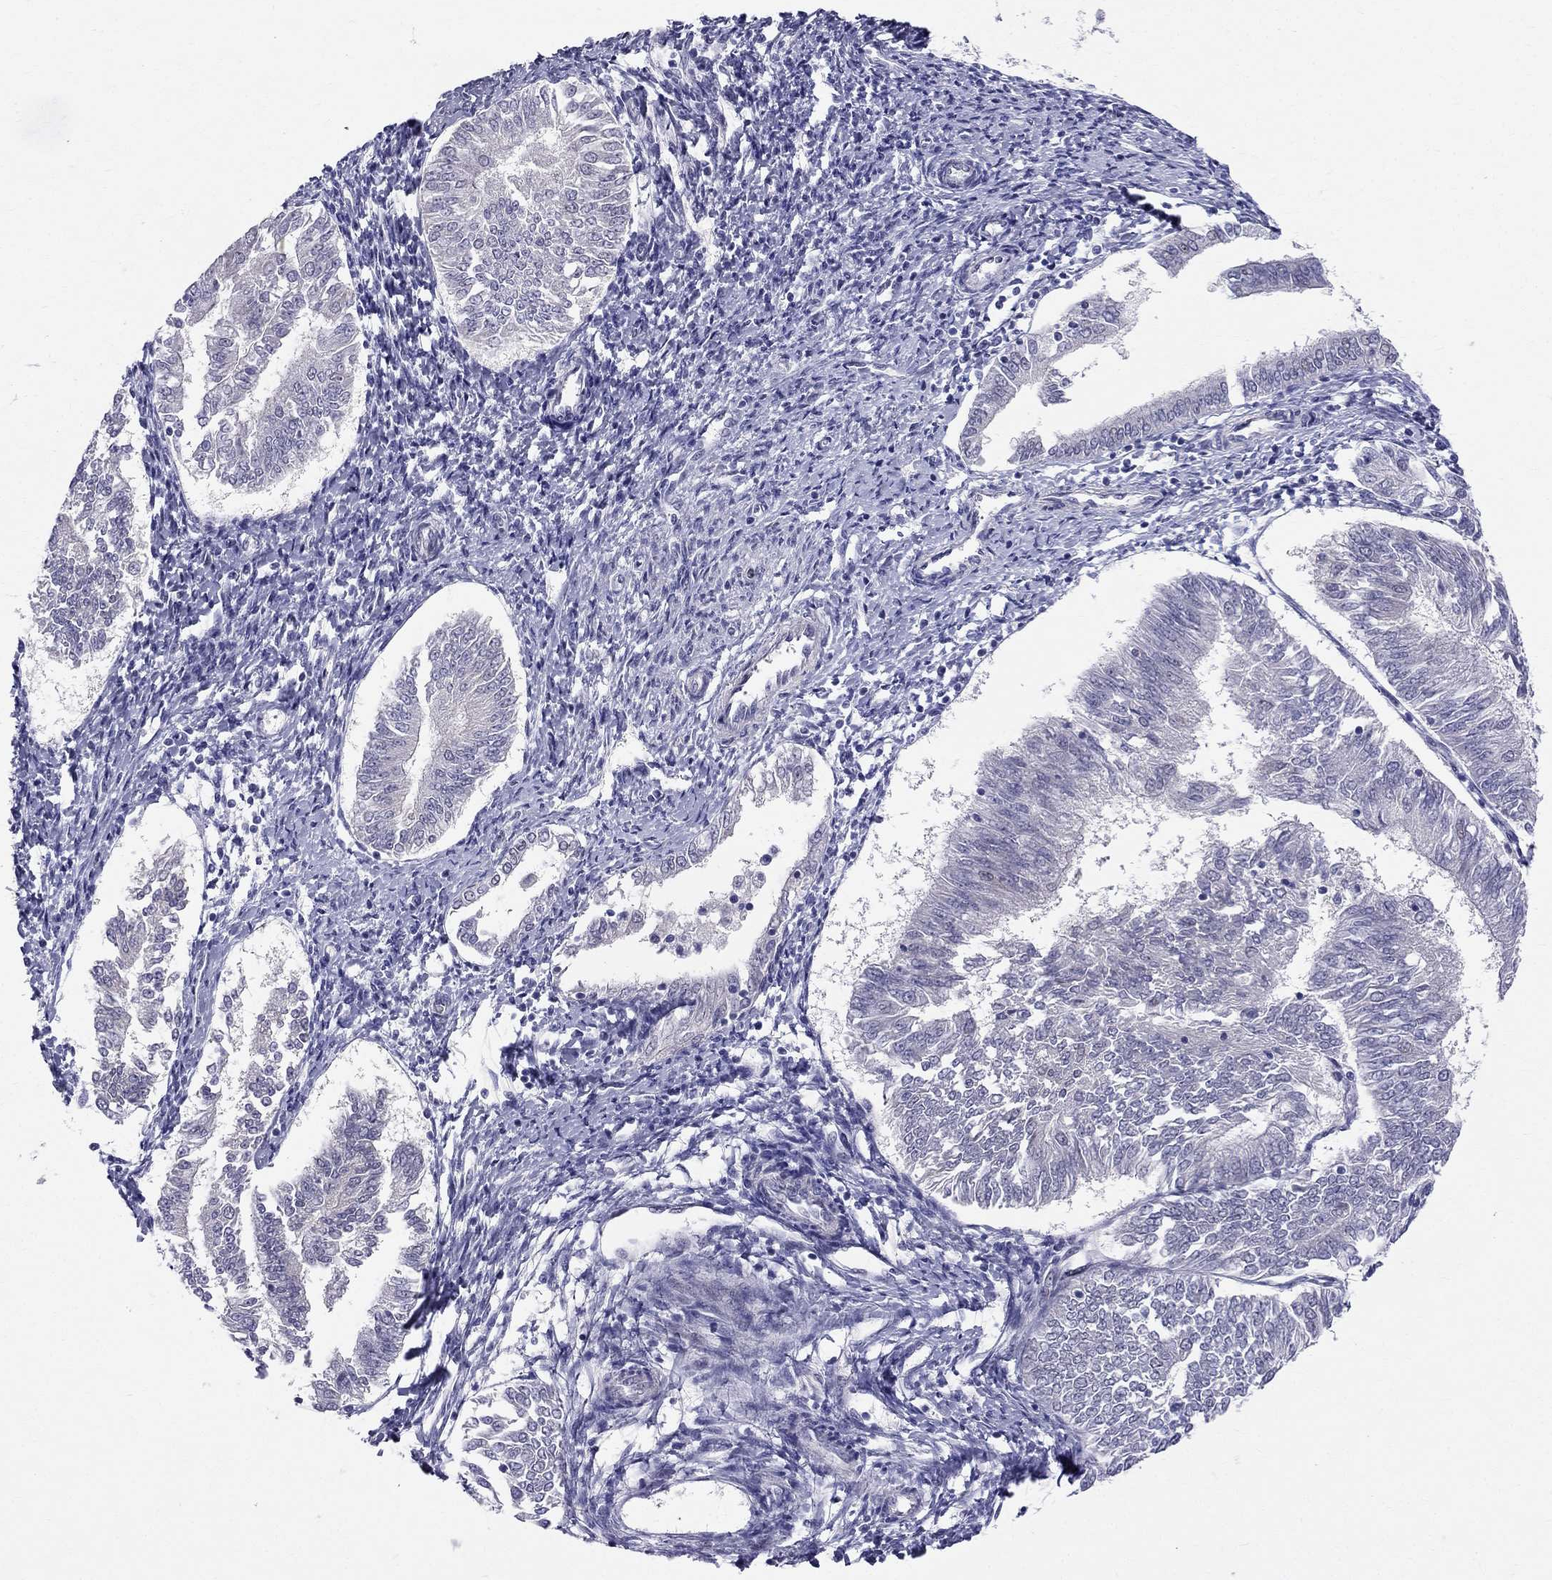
{"staining": {"intensity": "negative", "quantity": "none", "location": "none"}, "tissue": "endometrial cancer", "cell_type": "Tumor cells", "image_type": "cancer", "snomed": [{"axis": "morphology", "description": "Adenocarcinoma, NOS"}, {"axis": "topography", "description": "Endometrium"}], "caption": "This micrograph is of endometrial cancer stained with IHC to label a protein in brown with the nuclei are counter-stained blue. There is no expression in tumor cells. Brightfield microscopy of IHC stained with DAB (brown) and hematoxylin (blue), captured at high magnification.", "gene": "BAG5", "patient": {"sex": "female", "age": 58}}